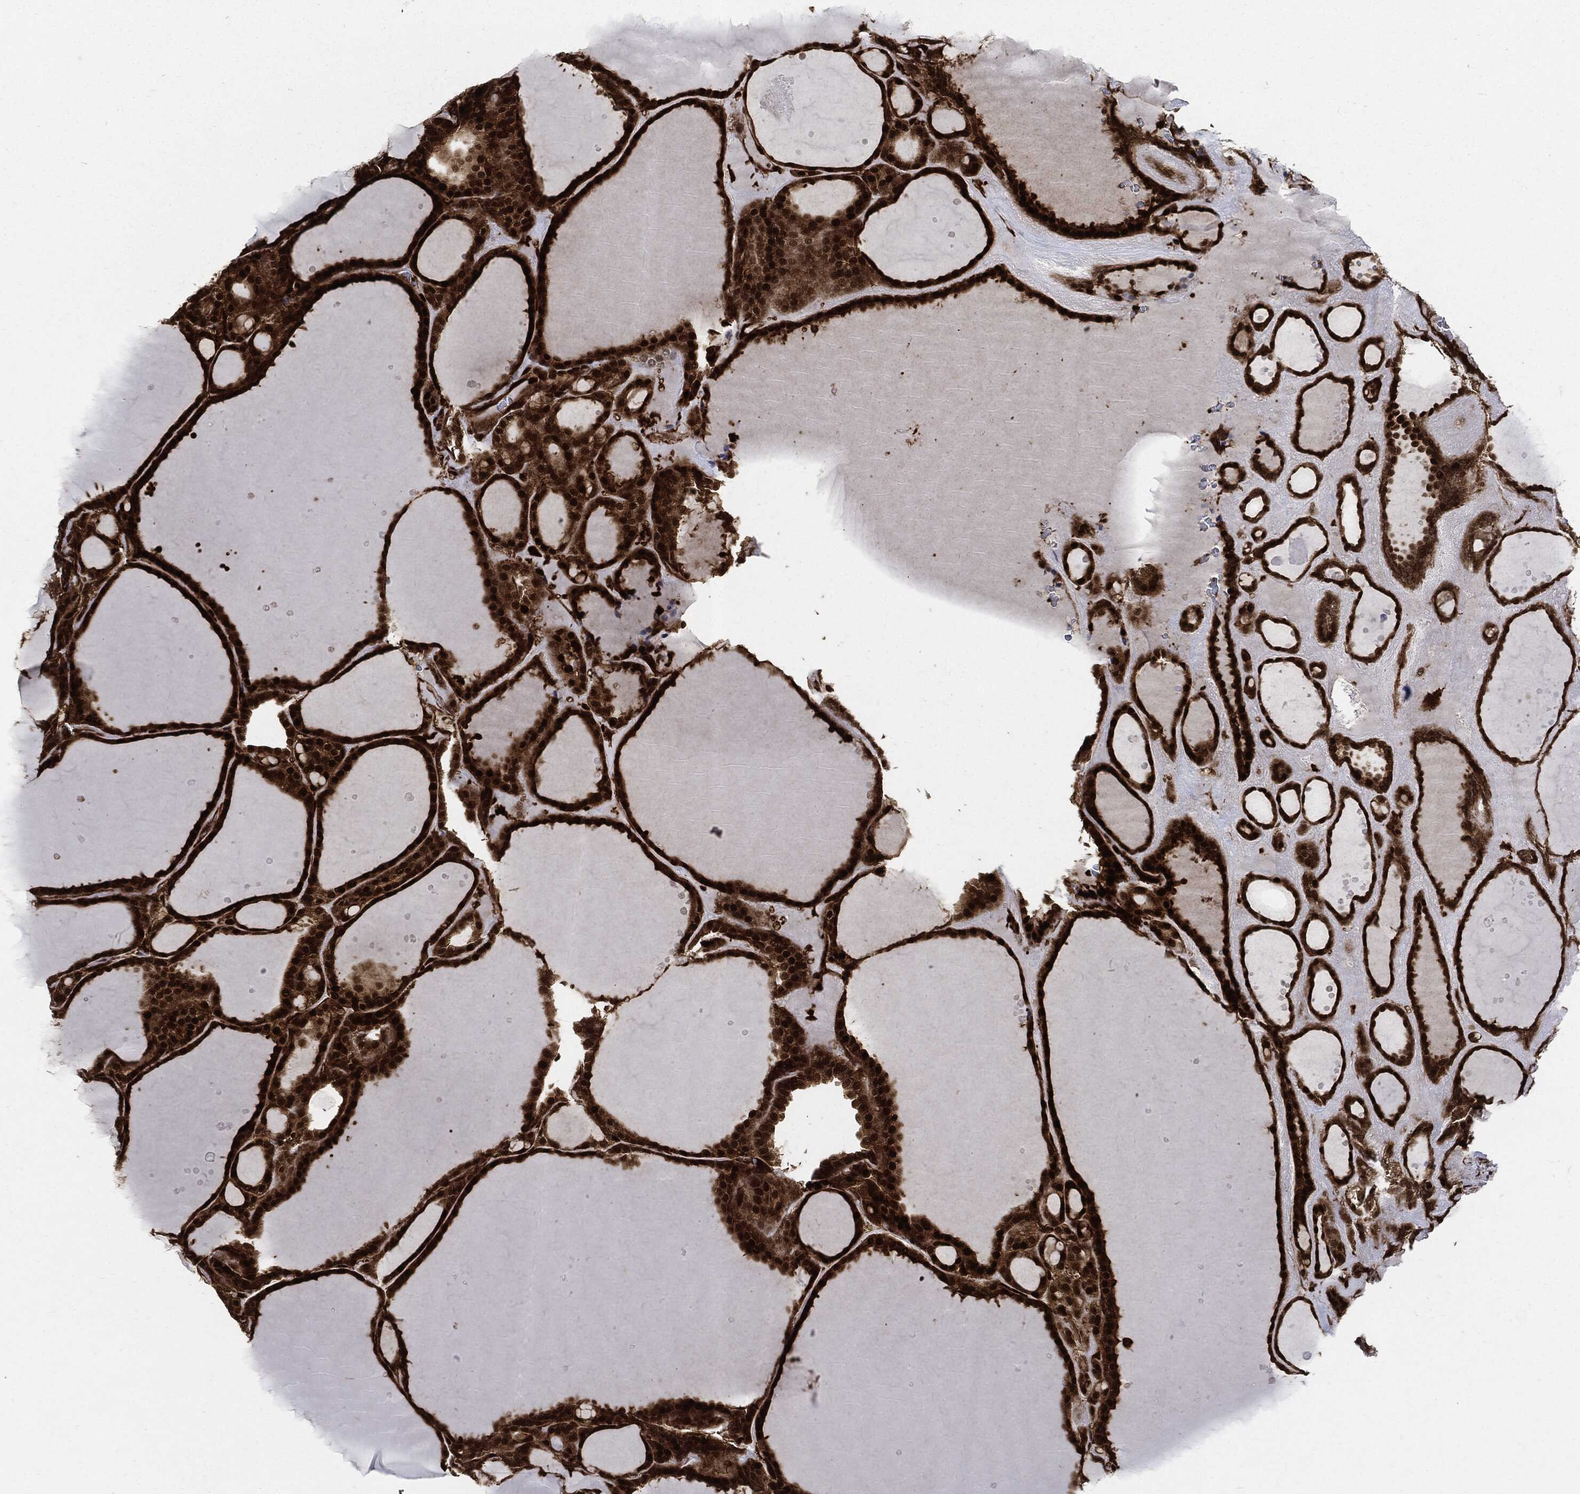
{"staining": {"intensity": "strong", "quantity": ">75%", "location": "cytoplasmic/membranous"}, "tissue": "thyroid gland", "cell_type": "Glandular cells", "image_type": "normal", "snomed": [{"axis": "morphology", "description": "Normal tissue, NOS"}, {"axis": "topography", "description": "Thyroid gland"}], "caption": "DAB (3,3'-diaminobenzidine) immunohistochemical staining of normal human thyroid gland demonstrates strong cytoplasmic/membranous protein expression in approximately >75% of glandular cells.", "gene": "YWHAB", "patient": {"sex": "male", "age": 63}}